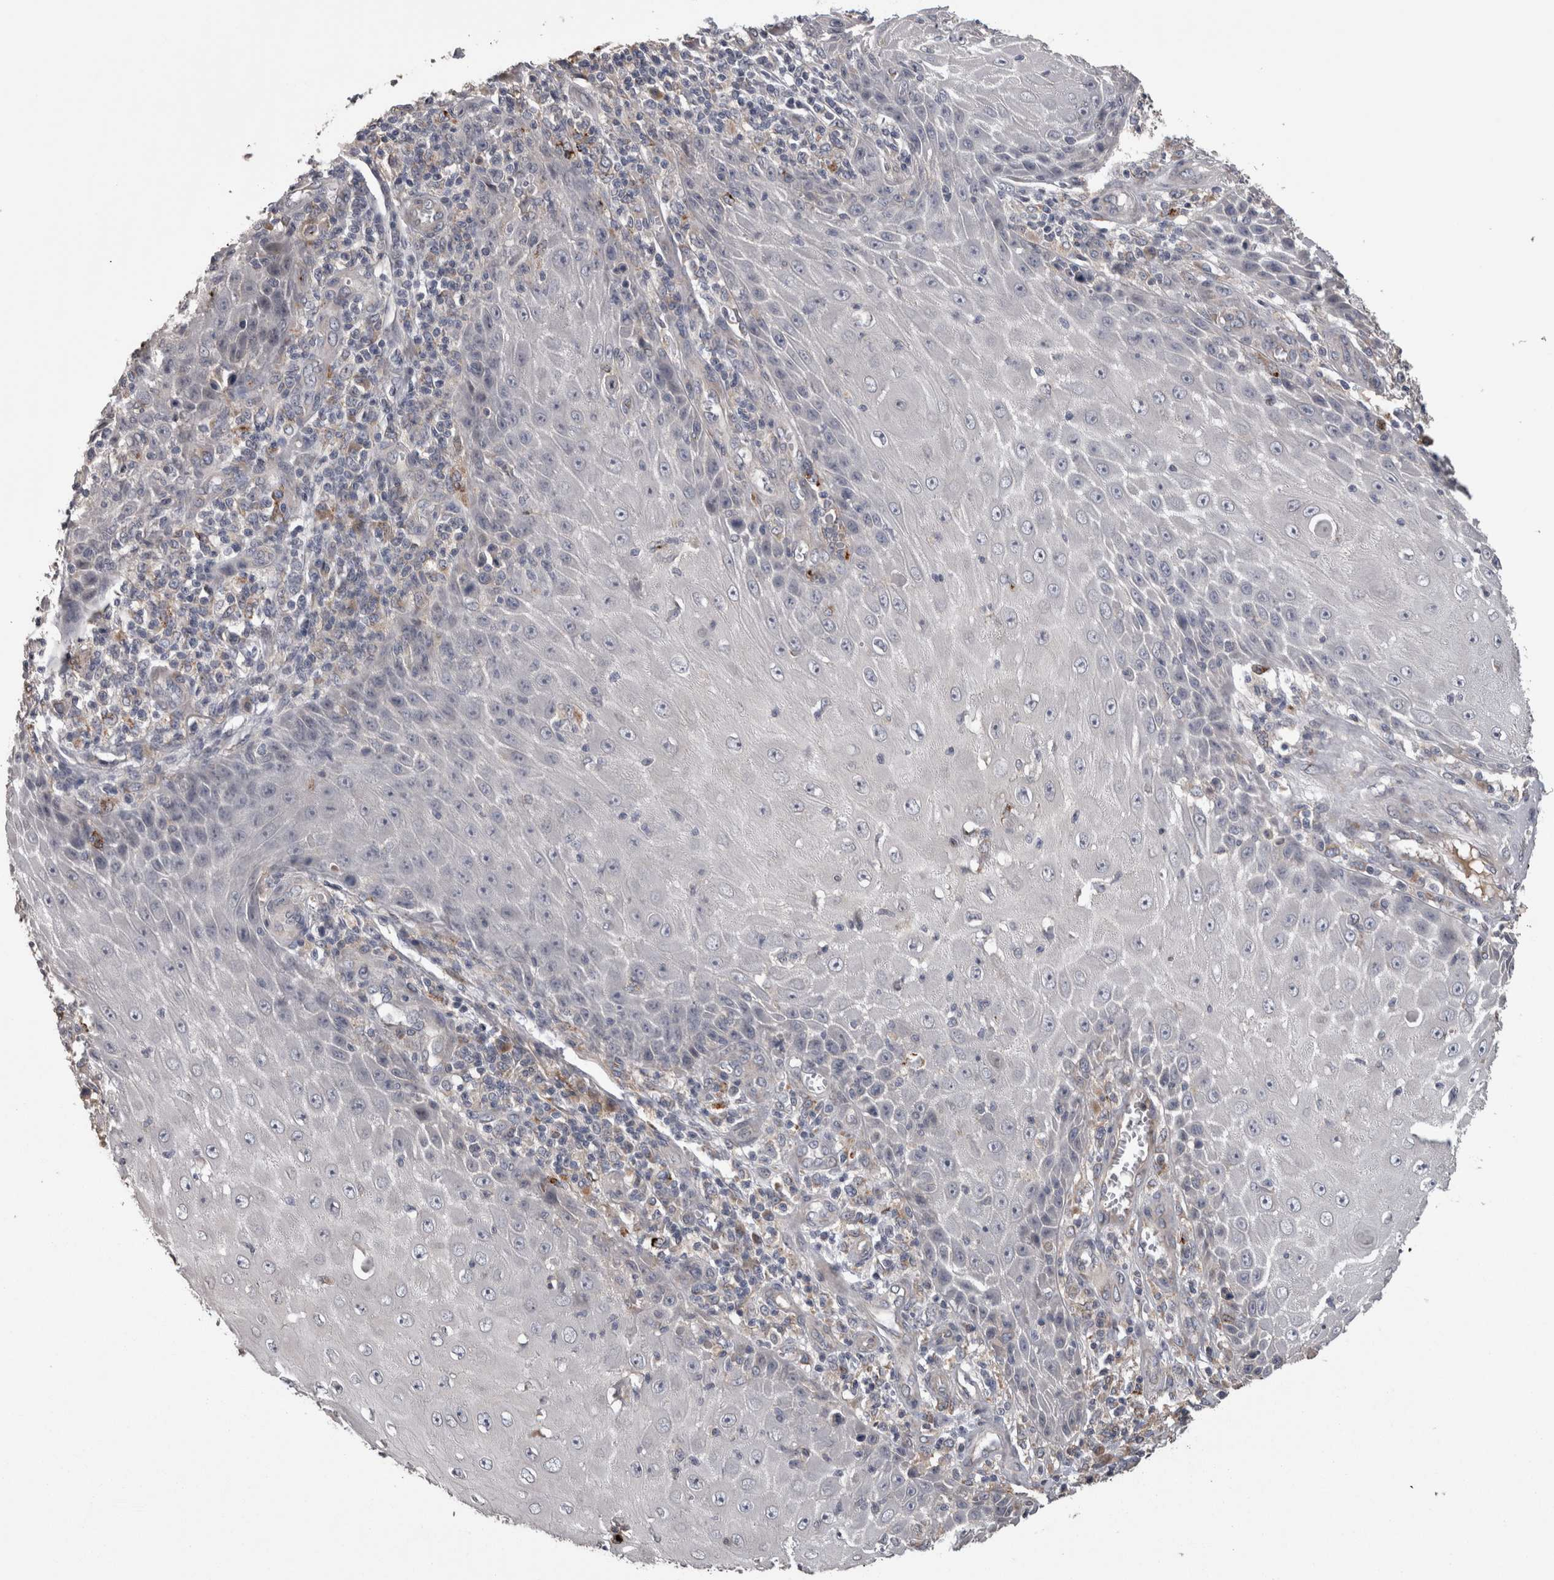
{"staining": {"intensity": "negative", "quantity": "none", "location": "none"}, "tissue": "skin cancer", "cell_type": "Tumor cells", "image_type": "cancer", "snomed": [{"axis": "morphology", "description": "Squamous cell carcinoma, NOS"}, {"axis": "topography", "description": "Skin"}], "caption": "An immunohistochemistry (IHC) histopathology image of skin cancer is shown. There is no staining in tumor cells of skin cancer.", "gene": "STC1", "patient": {"sex": "female", "age": 73}}